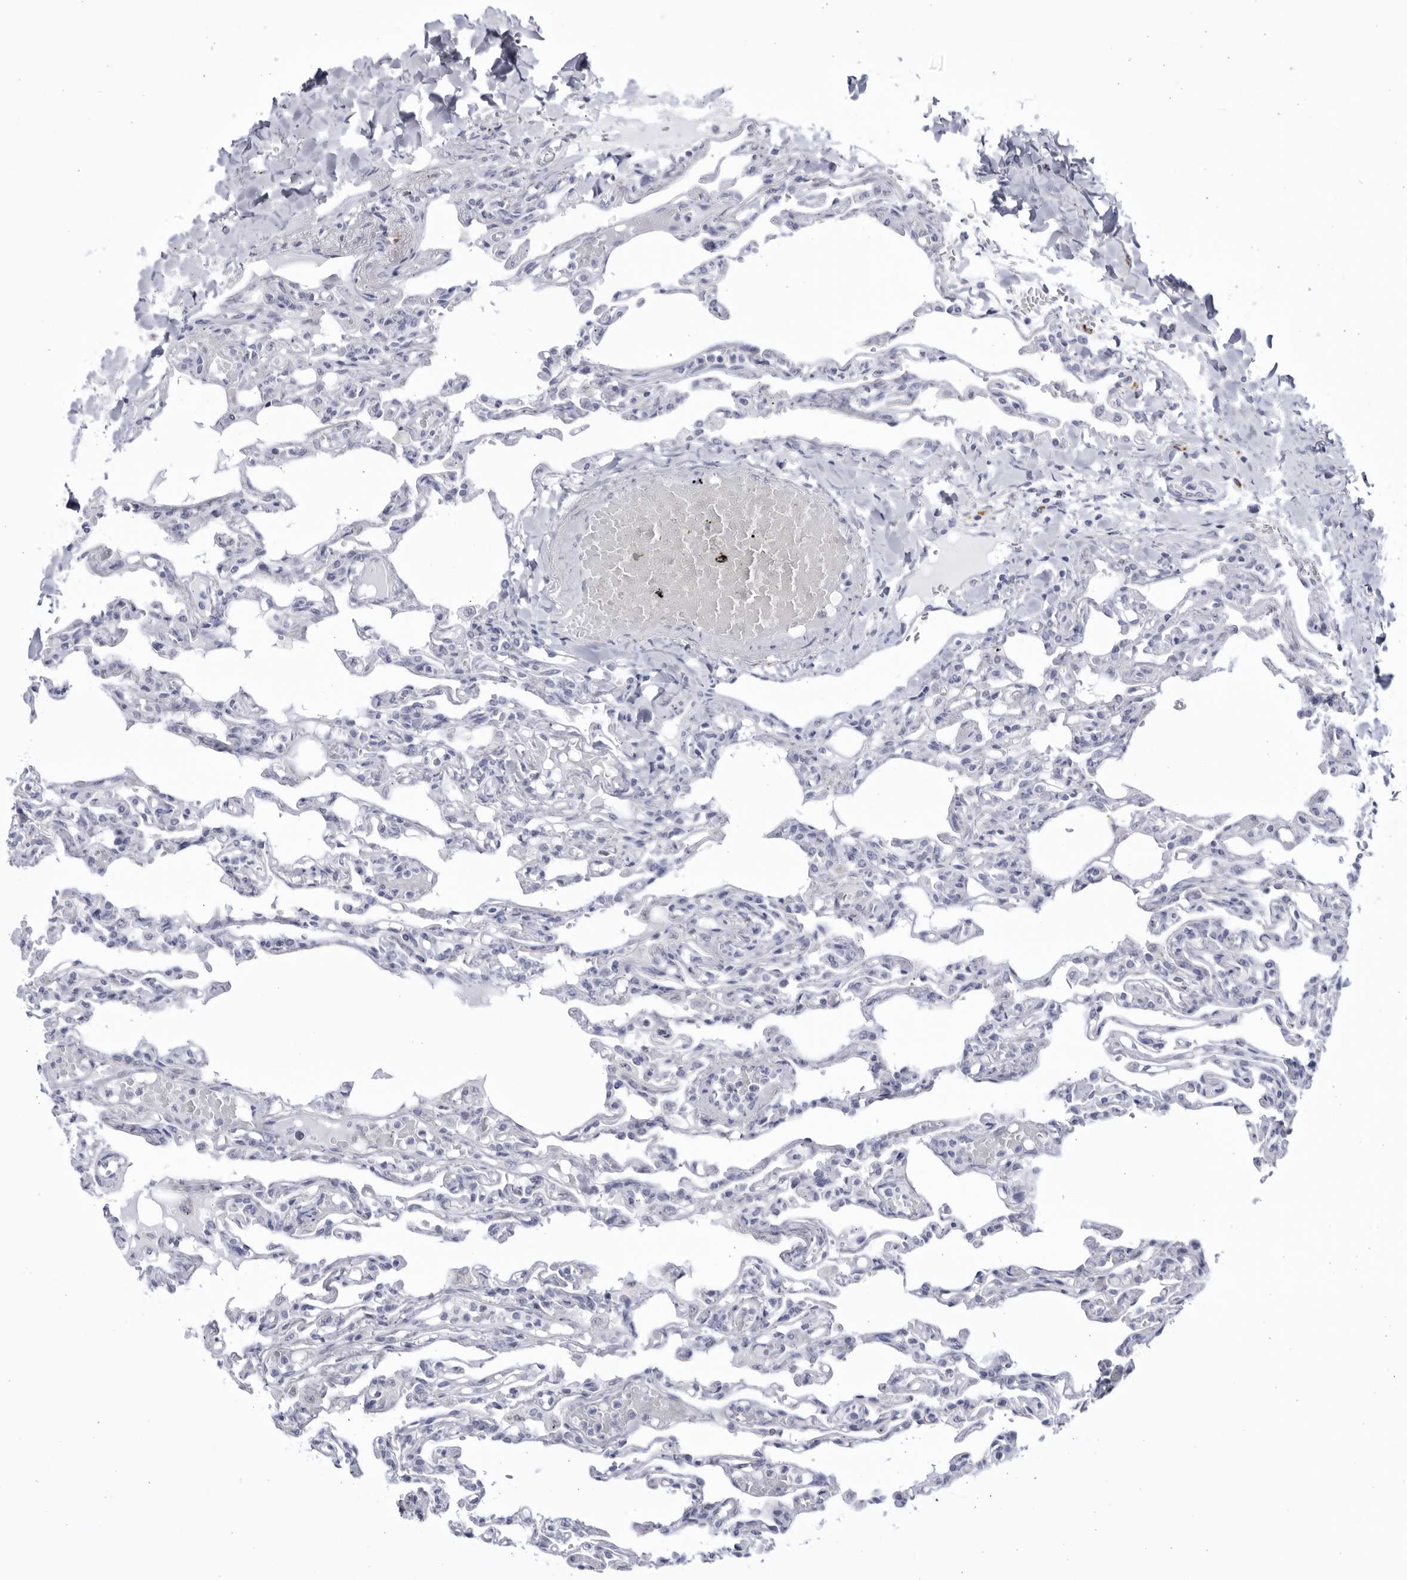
{"staining": {"intensity": "negative", "quantity": "none", "location": "none"}, "tissue": "lung", "cell_type": "Alveolar cells", "image_type": "normal", "snomed": [{"axis": "morphology", "description": "Normal tissue, NOS"}, {"axis": "topography", "description": "Lung"}], "caption": "High power microscopy micrograph of an IHC photomicrograph of normal lung, revealing no significant positivity in alveolar cells. (Stains: DAB (3,3'-diaminobenzidine) immunohistochemistry (IHC) with hematoxylin counter stain, Microscopy: brightfield microscopy at high magnification).", "gene": "CCDC181", "patient": {"sex": "male", "age": 21}}